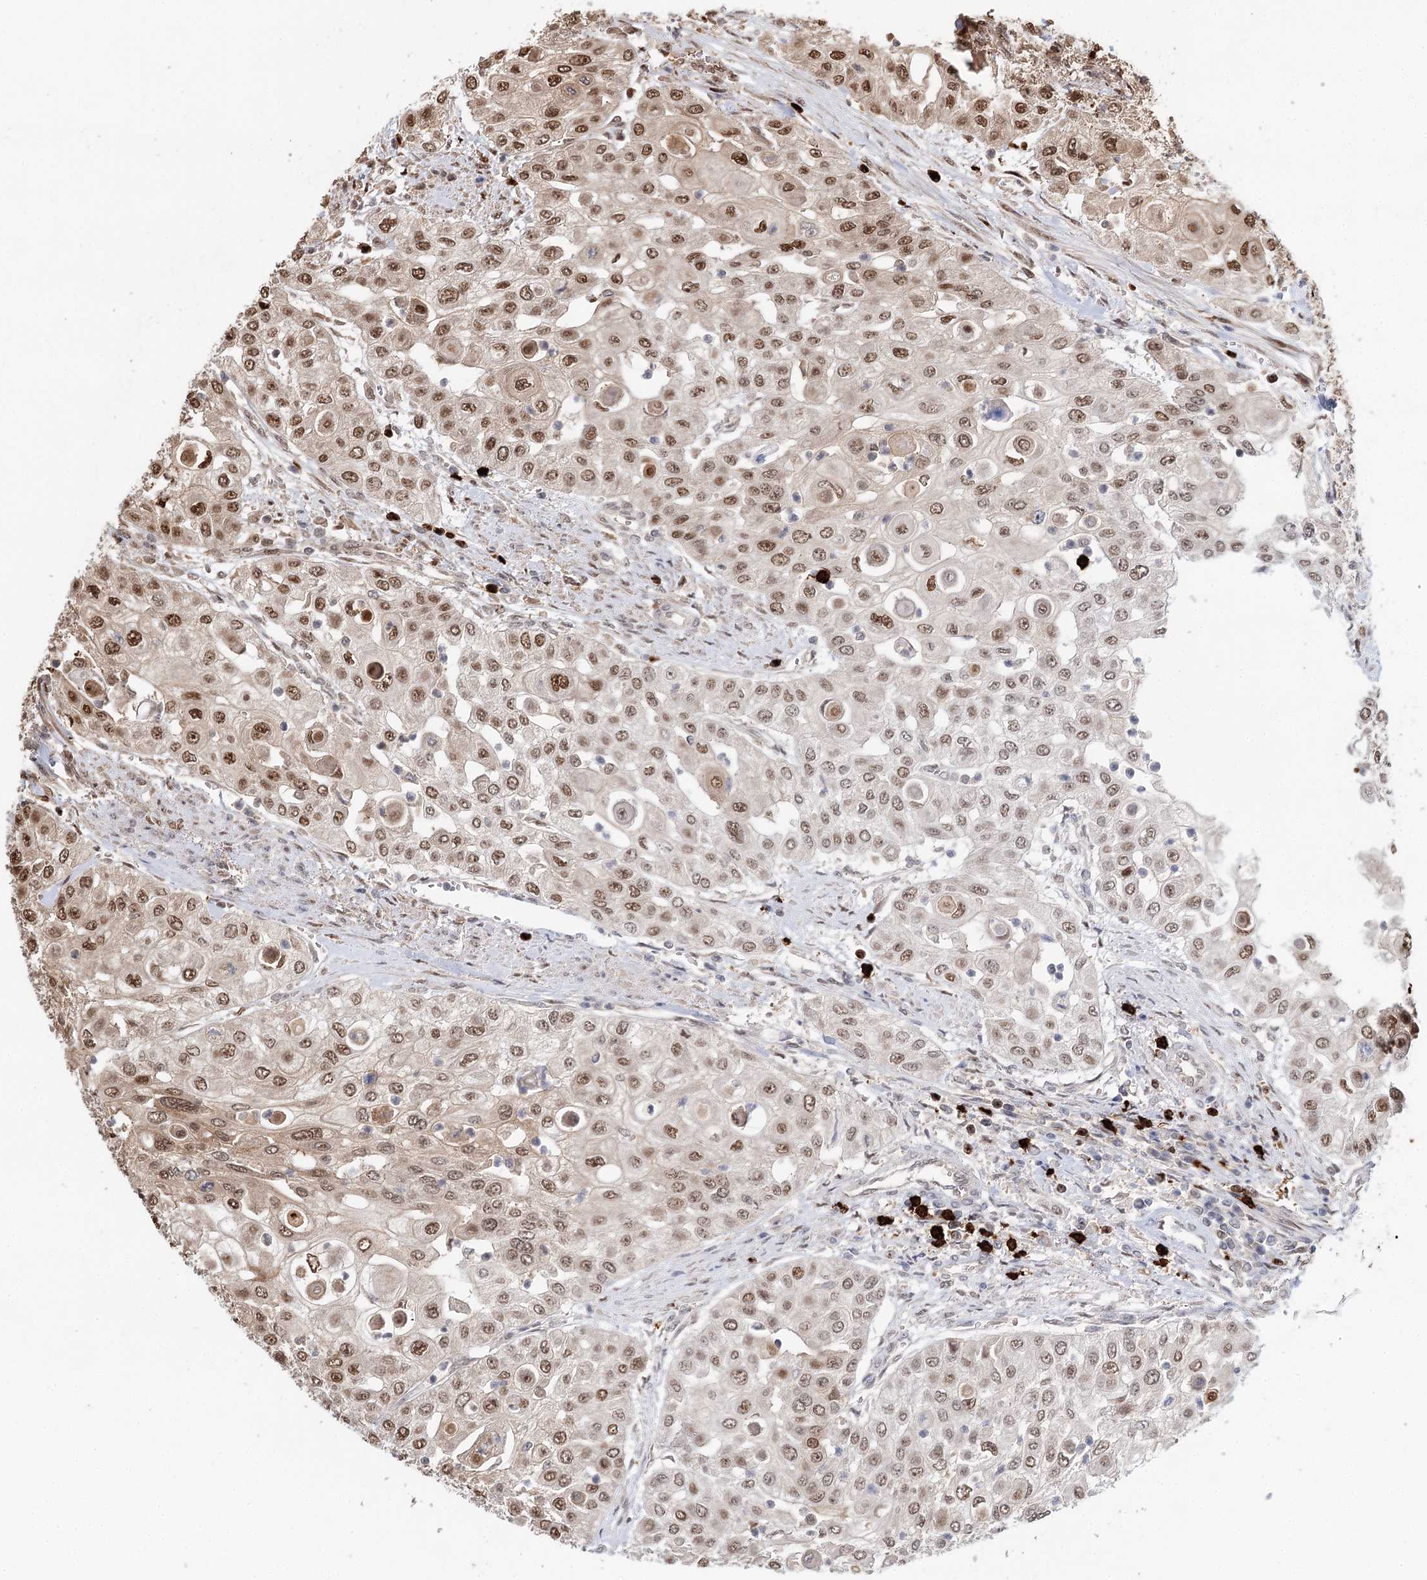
{"staining": {"intensity": "moderate", "quantity": ">75%", "location": "nuclear"}, "tissue": "urothelial cancer", "cell_type": "Tumor cells", "image_type": "cancer", "snomed": [{"axis": "morphology", "description": "Urothelial carcinoma, High grade"}, {"axis": "topography", "description": "Urinary bladder"}], "caption": "Tumor cells show medium levels of moderate nuclear expression in about >75% of cells in urothelial carcinoma (high-grade).", "gene": "N6AMT1", "patient": {"sex": "female", "age": 79}}